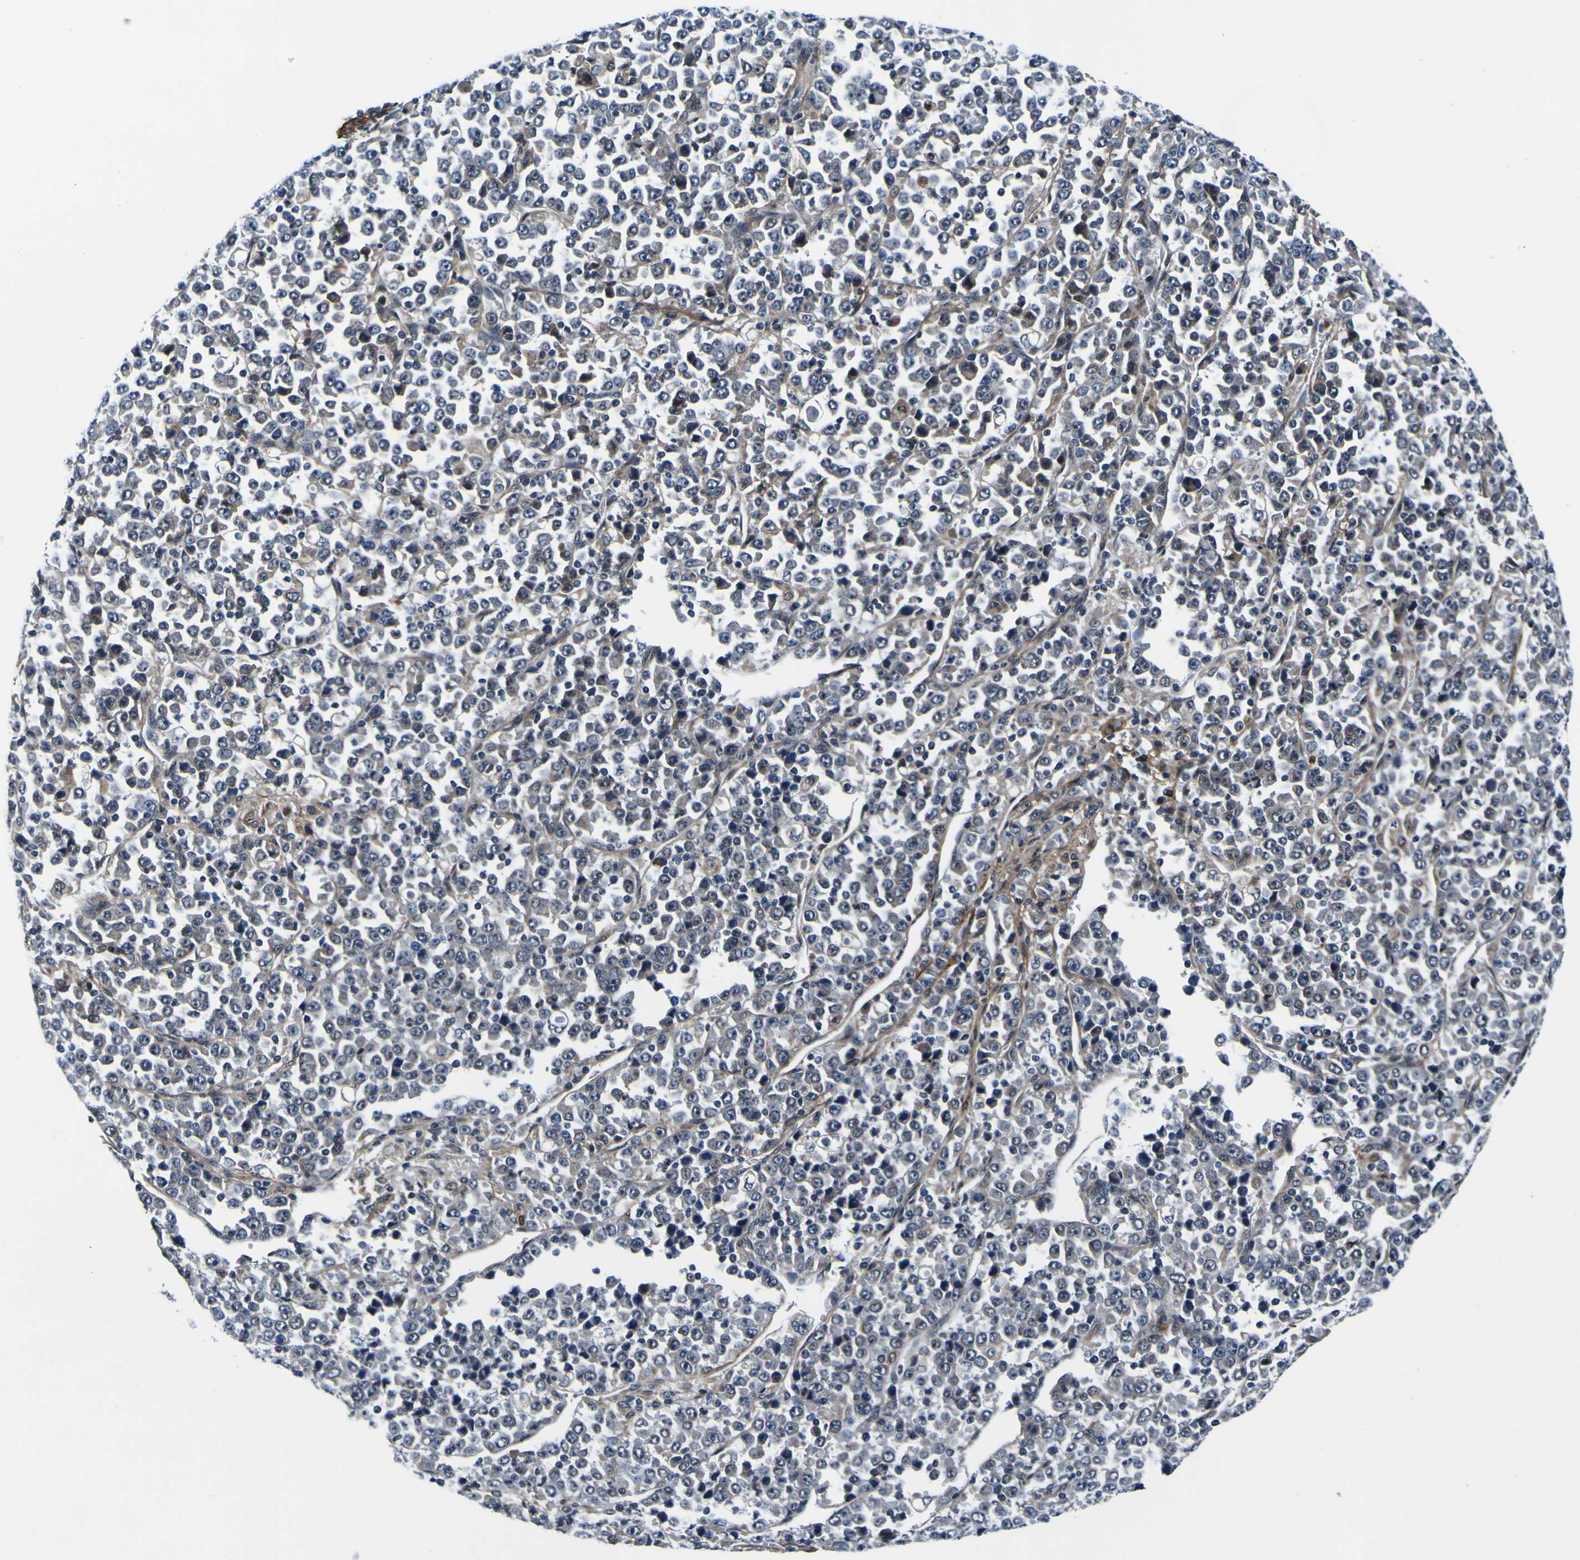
{"staining": {"intensity": "negative", "quantity": "none", "location": "none"}, "tissue": "stomach cancer", "cell_type": "Tumor cells", "image_type": "cancer", "snomed": [{"axis": "morphology", "description": "Normal tissue, NOS"}, {"axis": "morphology", "description": "Adenocarcinoma, NOS"}, {"axis": "topography", "description": "Stomach, upper"}, {"axis": "topography", "description": "Stomach"}], "caption": "Protein analysis of stomach adenocarcinoma shows no significant expression in tumor cells.", "gene": "POSTN", "patient": {"sex": "male", "age": 59}}